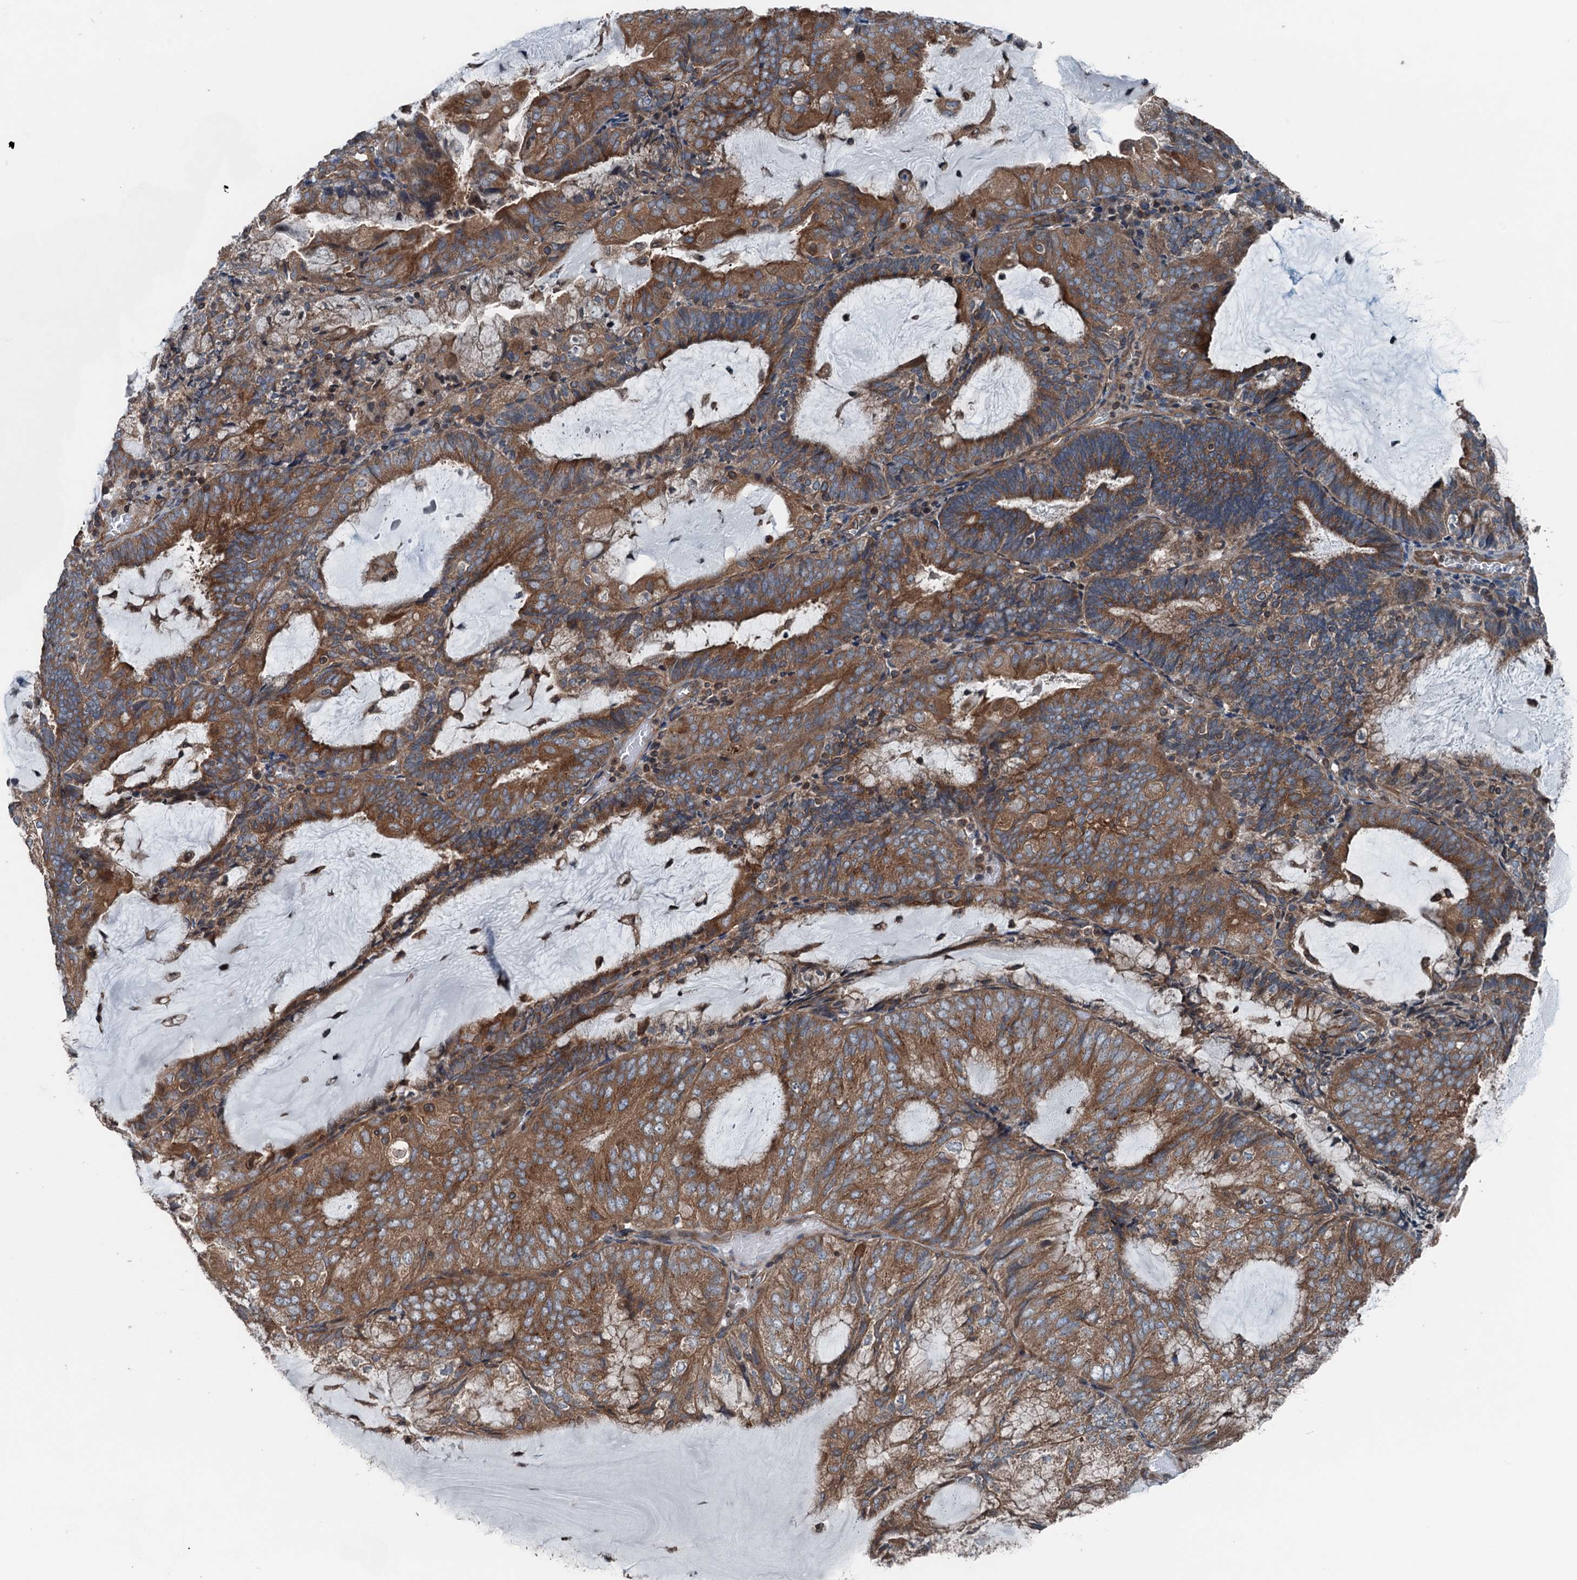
{"staining": {"intensity": "moderate", "quantity": ">75%", "location": "cytoplasmic/membranous"}, "tissue": "endometrial cancer", "cell_type": "Tumor cells", "image_type": "cancer", "snomed": [{"axis": "morphology", "description": "Adenocarcinoma, NOS"}, {"axis": "topography", "description": "Endometrium"}], "caption": "Immunohistochemical staining of endometrial cancer shows moderate cytoplasmic/membranous protein staining in about >75% of tumor cells.", "gene": "TRAPPC8", "patient": {"sex": "female", "age": 81}}